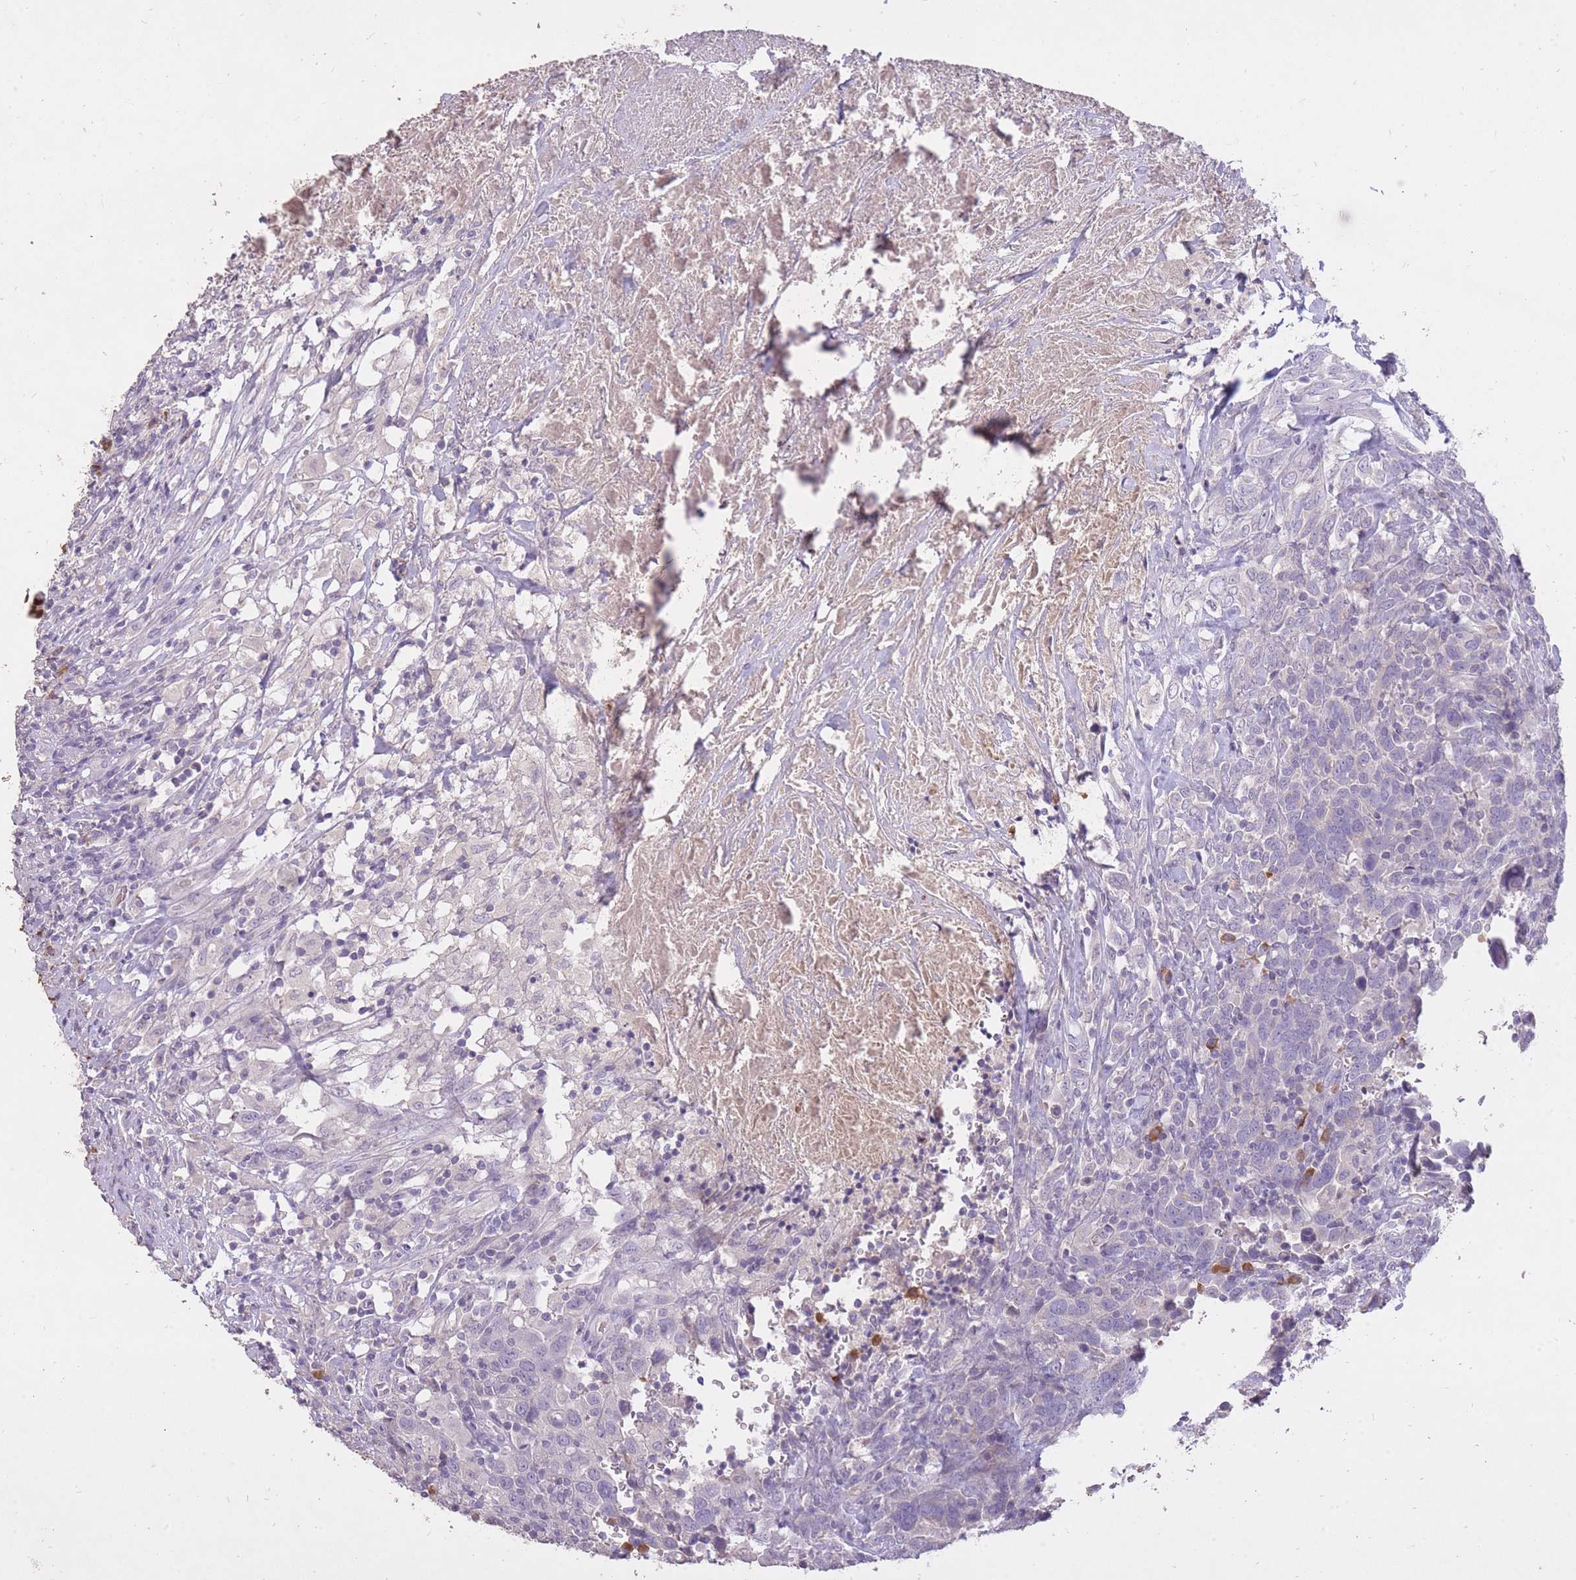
{"staining": {"intensity": "negative", "quantity": "none", "location": "none"}, "tissue": "urothelial cancer", "cell_type": "Tumor cells", "image_type": "cancer", "snomed": [{"axis": "morphology", "description": "Urothelial carcinoma, High grade"}, {"axis": "topography", "description": "Urinary bladder"}], "caption": "There is no significant staining in tumor cells of urothelial cancer.", "gene": "FRG2C", "patient": {"sex": "male", "age": 61}}